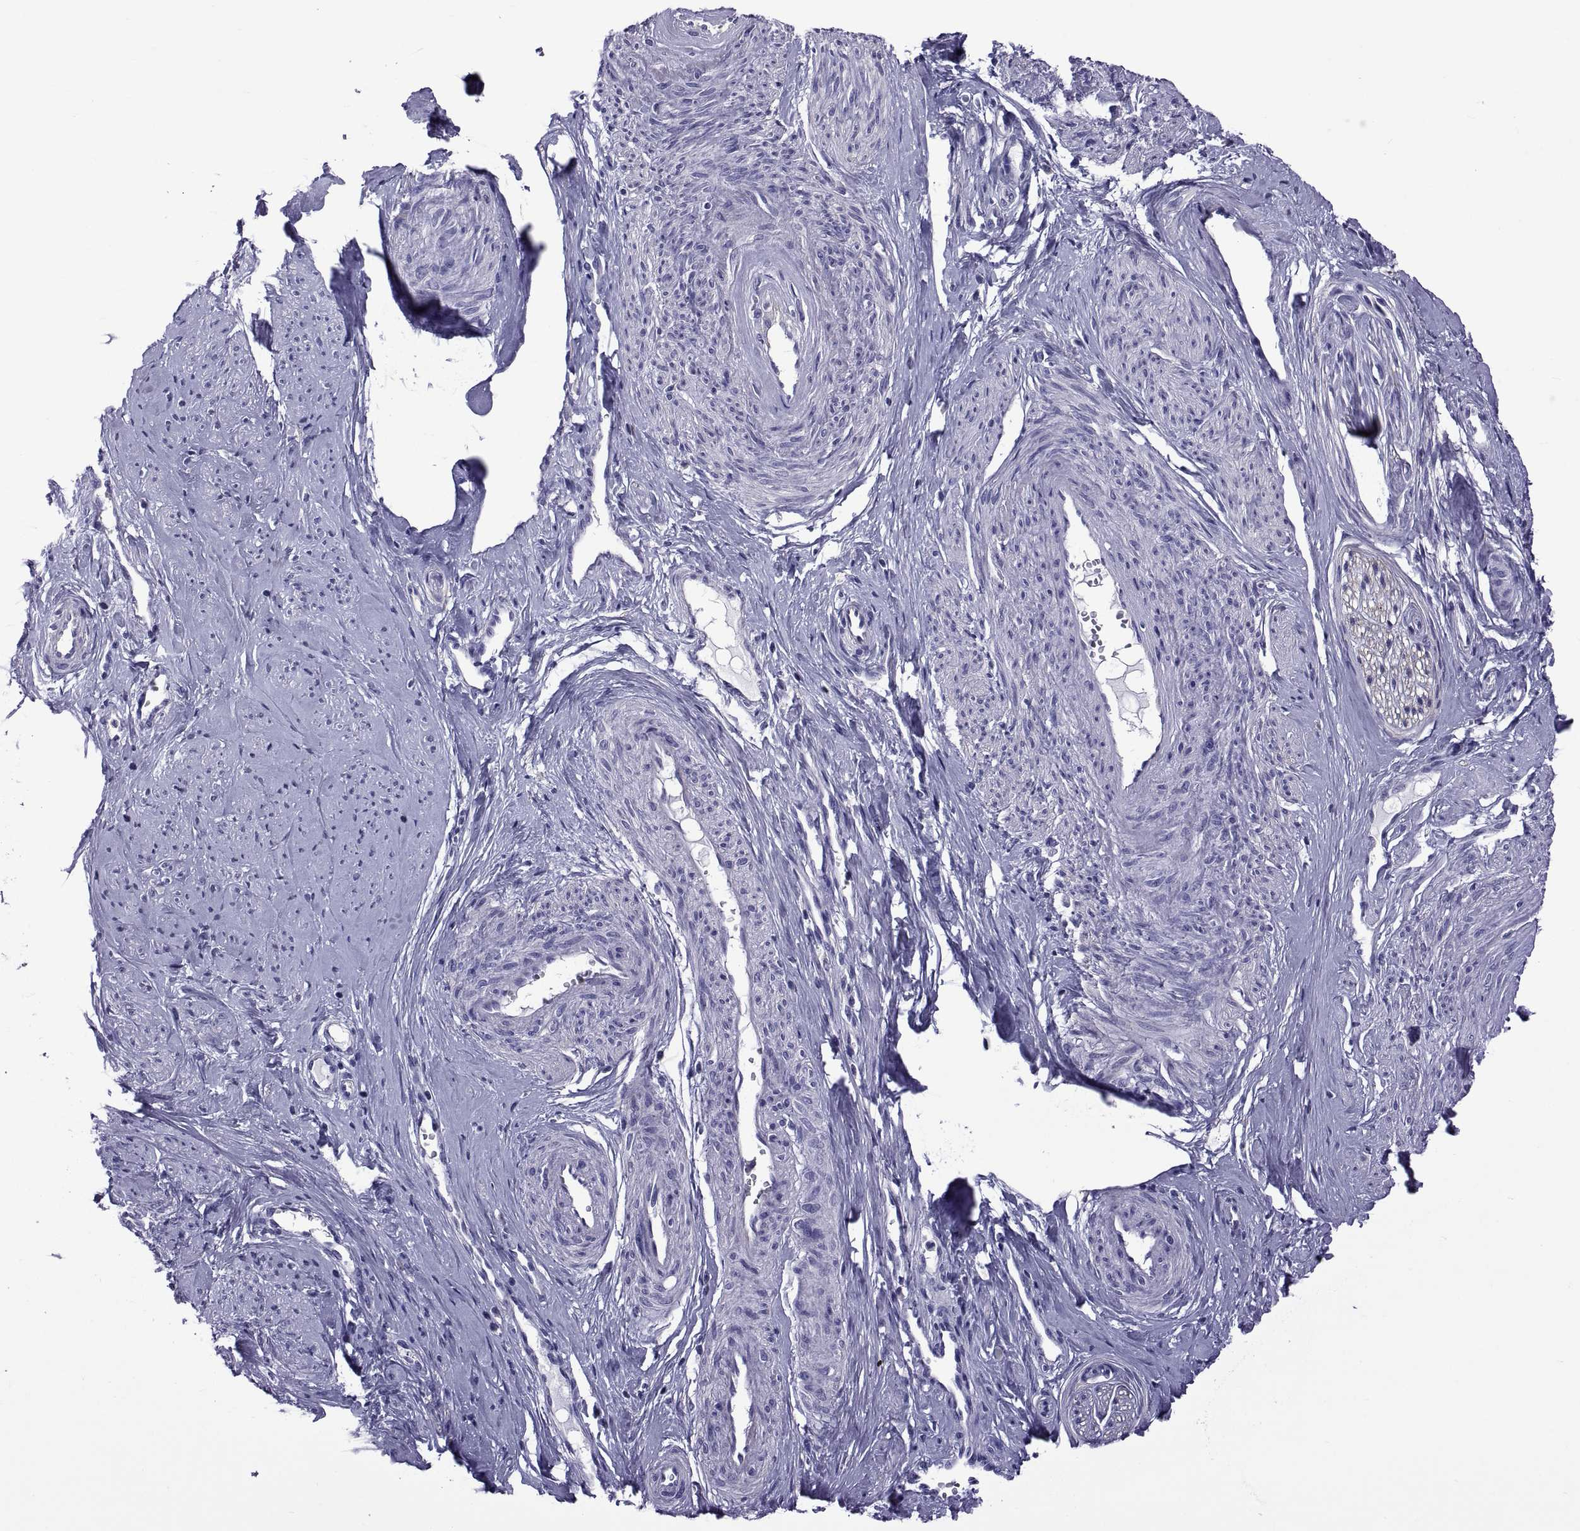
{"staining": {"intensity": "negative", "quantity": "none", "location": "none"}, "tissue": "smooth muscle", "cell_type": "Smooth muscle cells", "image_type": "normal", "snomed": [{"axis": "morphology", "description": "Normal tissue, NOS"}, {"axis": "topography", "description": "Smooth muscle"}], "caption": "Smooth muscle cells show no significant protein expression in benign smooth muscle. The staining is performed using DAB (3,3'-diaminobenzidine) brown chromogen with nuclei counter-stained in using hematoxylin.", "gene": "TMC3", "patient": {"sex": "female", "age": 48}}